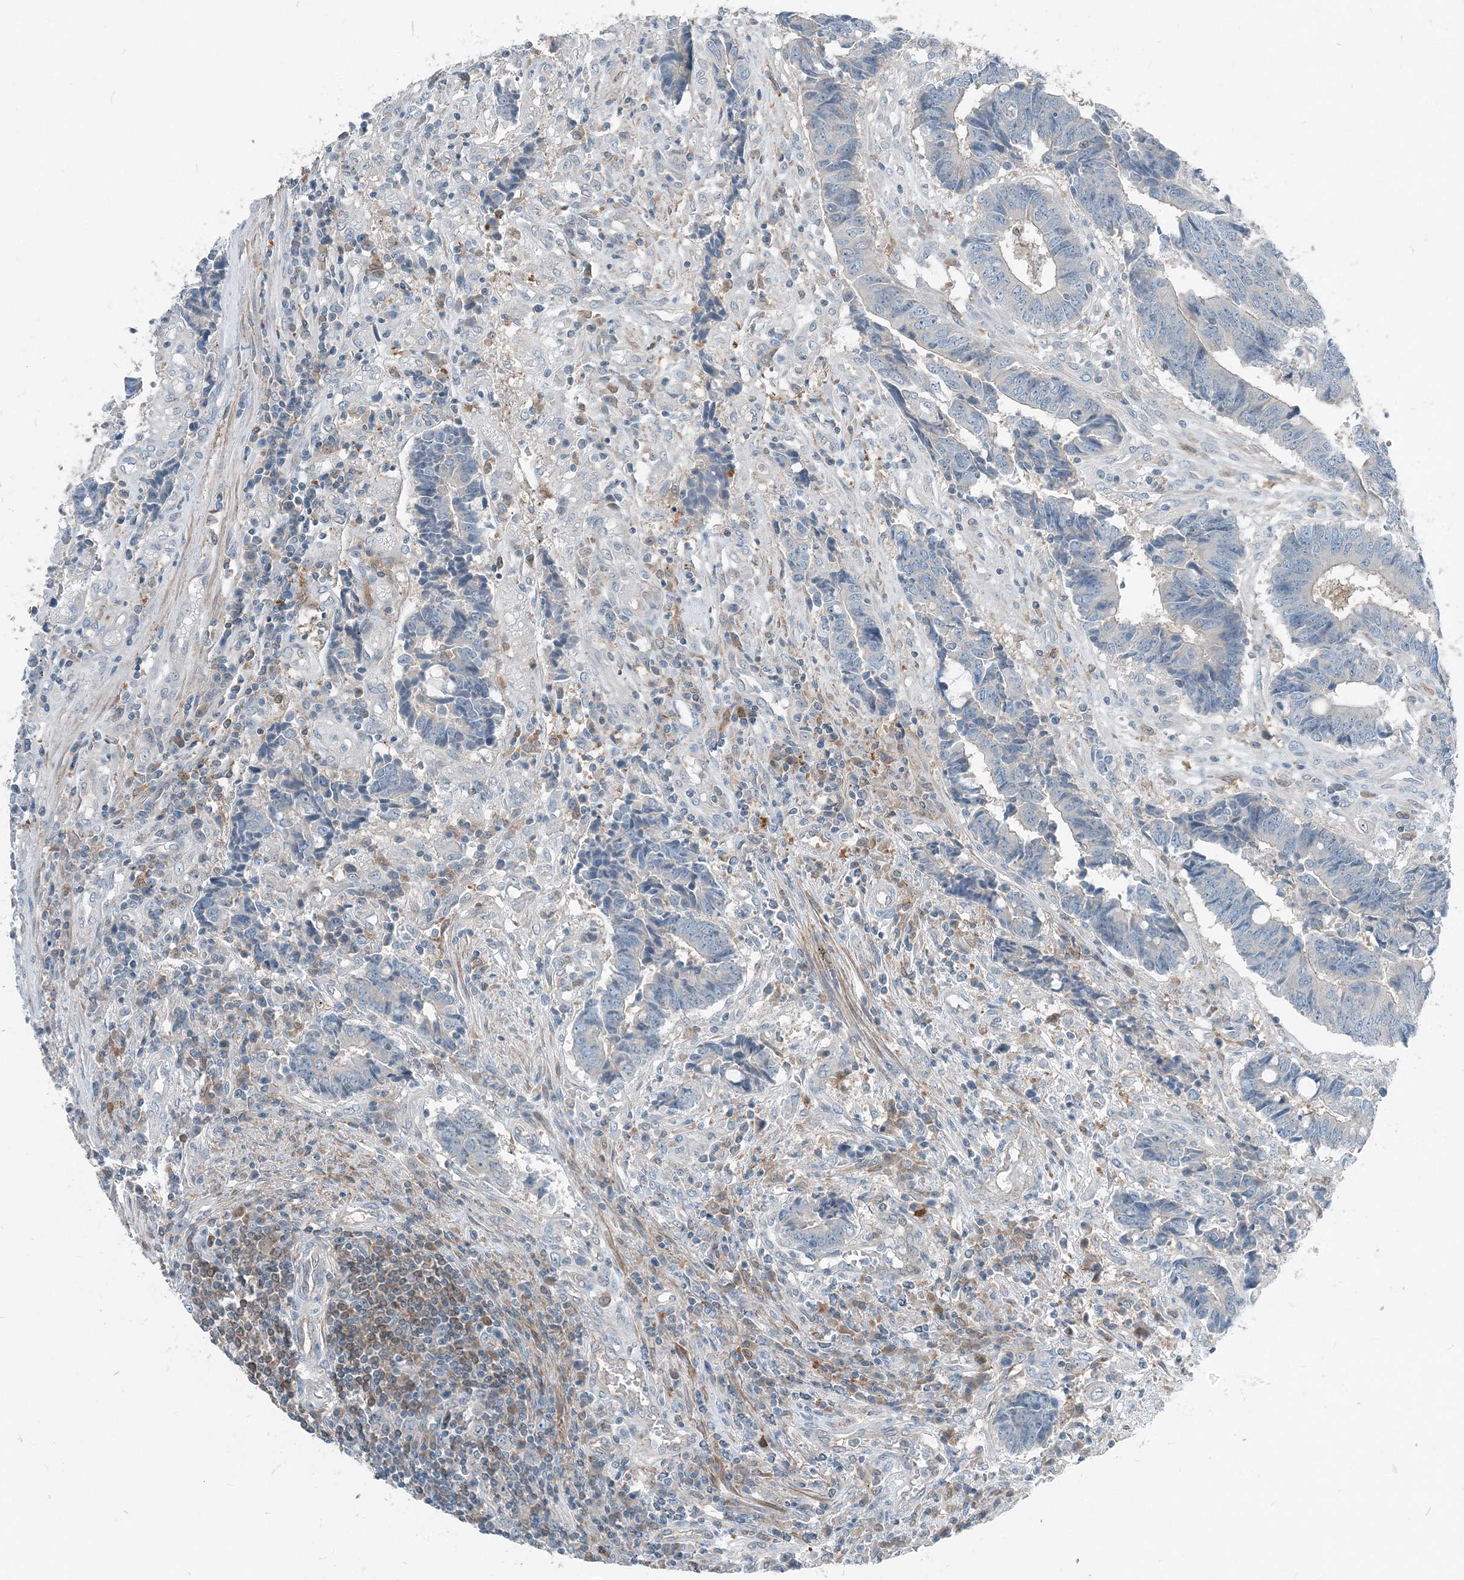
{"staining": {"intensity": "negative", "quantity": "none", "location": "none"}, "tissue": "colorectal cancer", "cell_type": "Tumor cells", "image_type": "cancer", "snomed": [{"axis": "morphology", "description": "Adenocarcinoma, NOS"}, {"axis": "topography", "description": "Rectum"}], "caption": "Immunohistochemistry of human colorectal adenocarcinoma shows no staining in tumor cells.", "gene": "ARMH1", "patient": {"sex": "male", "age": 84}}